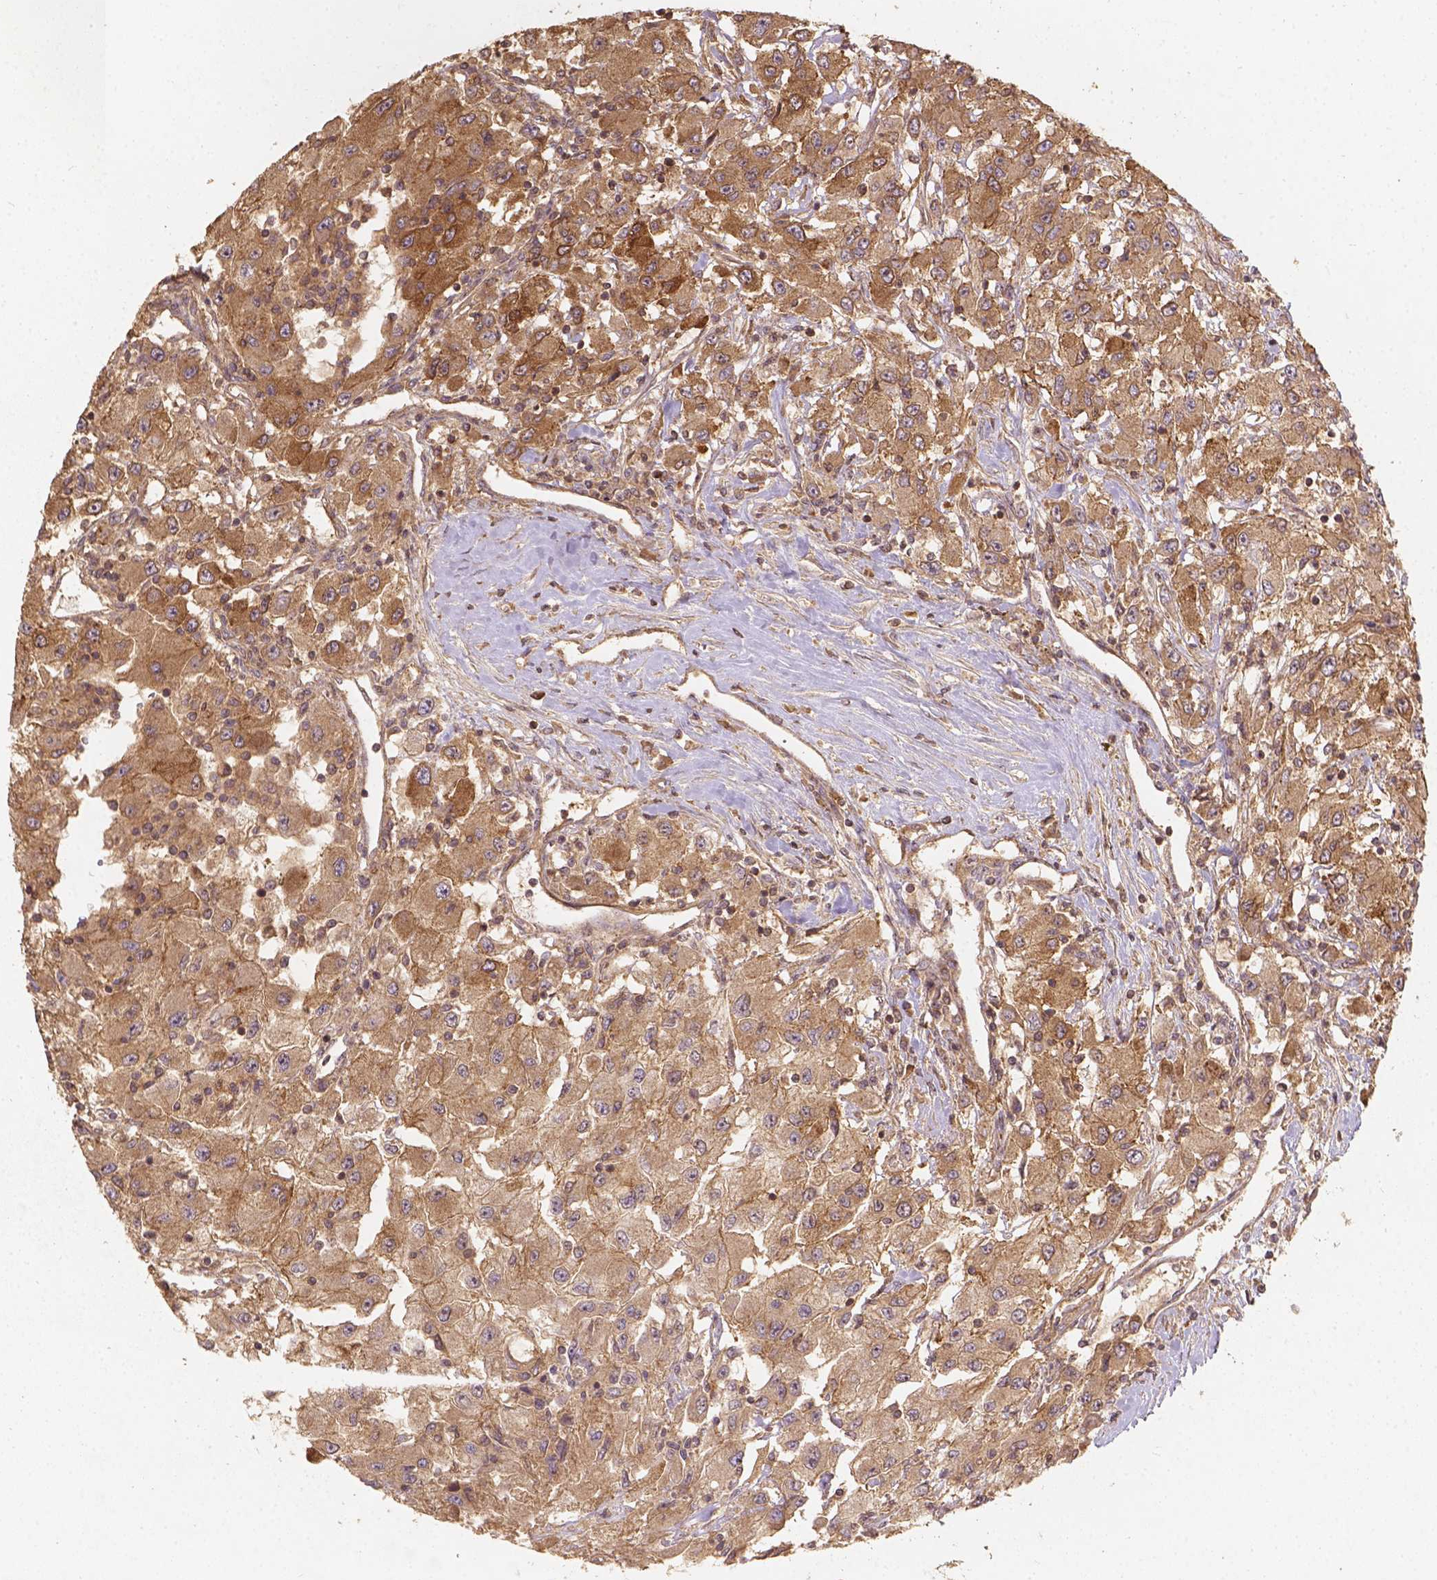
{"staining": {"intensity": "moderate", "quantity": ">75%", "location": "cytoplasmic/membranous"}, "tissue": "renal cancer", "cell_type": "Tumor cells", "image_type": "cancer", "snomed": [{"axis": "morphology", "description": "Adenocarcinoma, NOS"}, {"axis": "topography", "description": "Kidney"}], "caption": "Immunohistochemical staining of human renal adenocarcinoma shows medium levels of moderate cytoplasmic/membranous expression in approximately >75% of tumor cells.", "gene": "XPR1", "patient": {"sex": "female", "age": 67}}